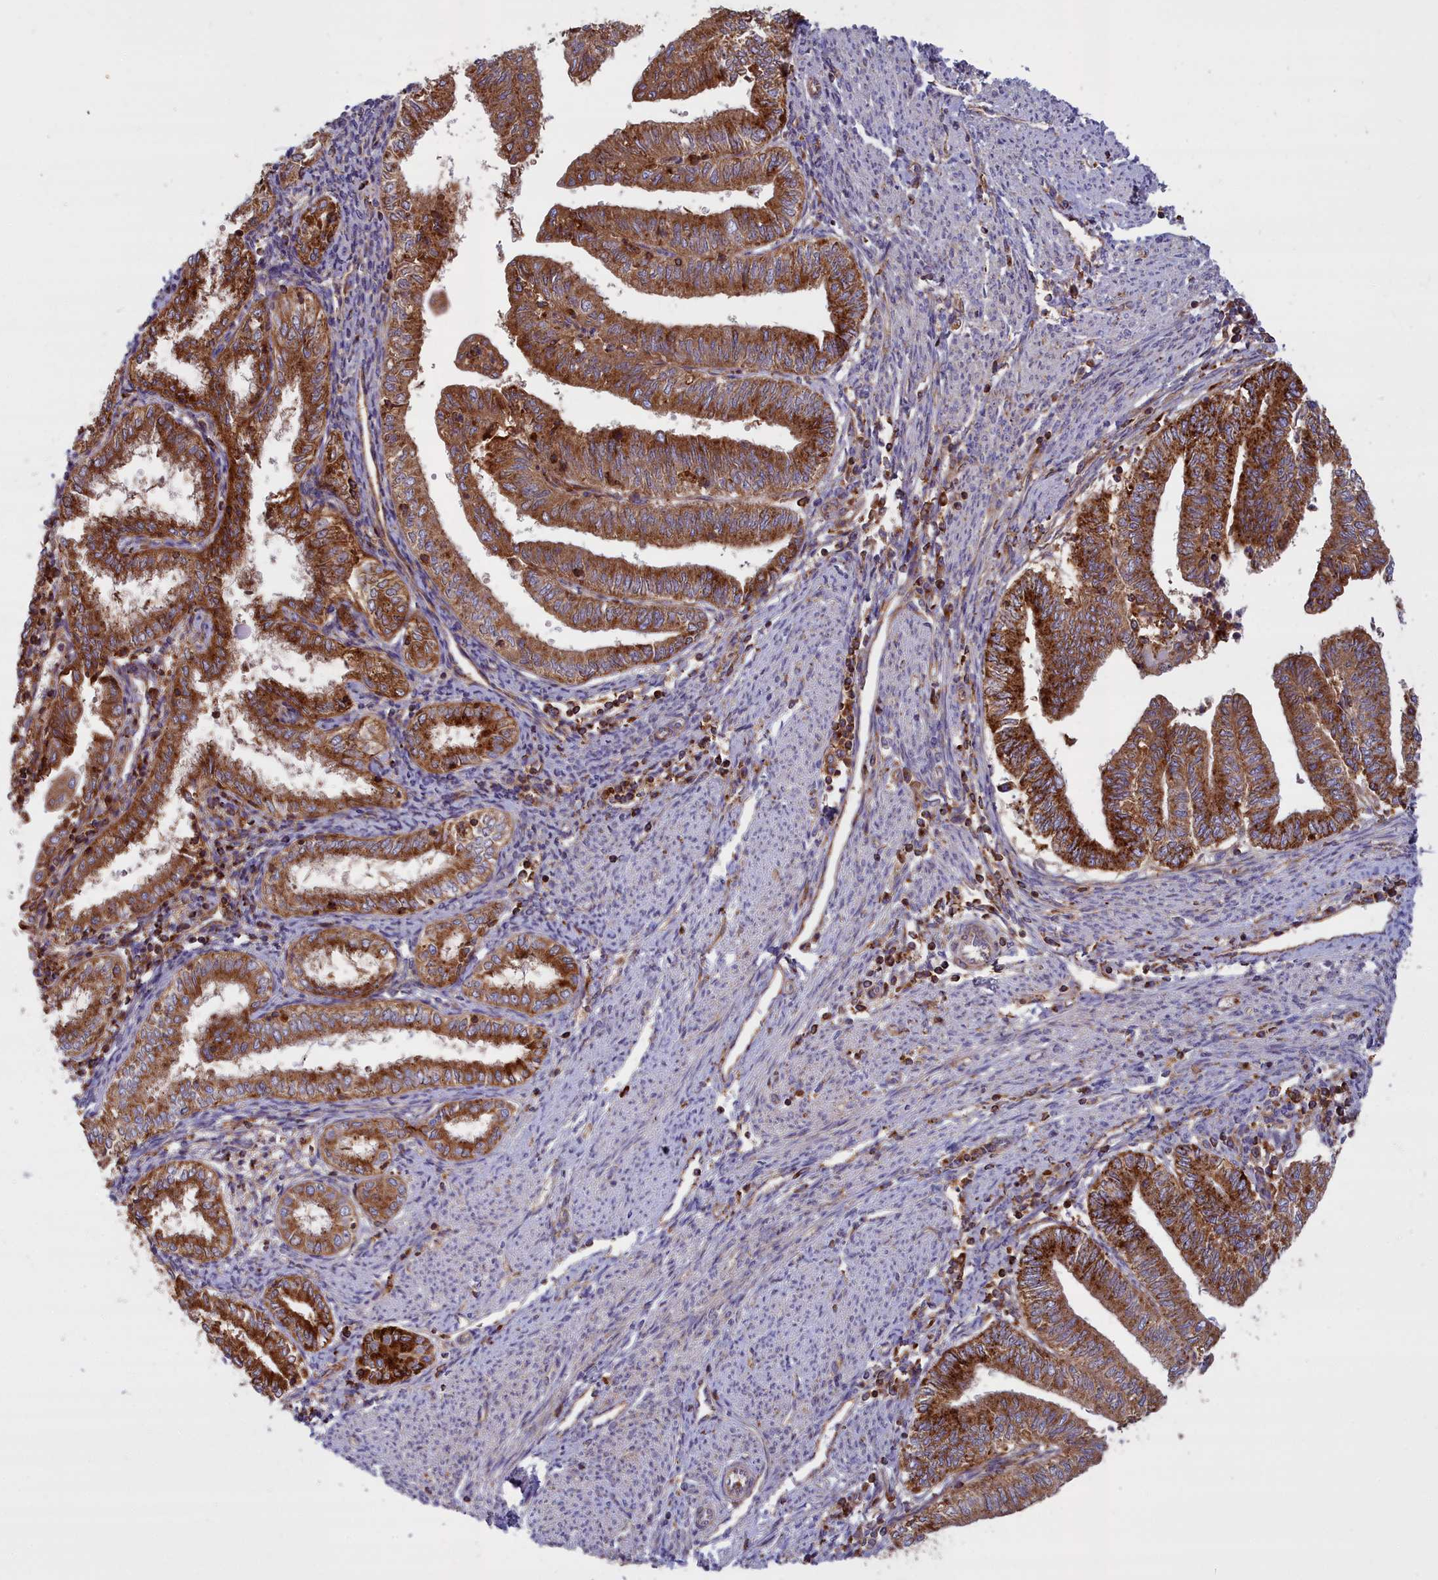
{"staining": {"intensity": "strong", "quantity": ">75%", "location": "cytoplasmic/membranous"}, "tissue": "endometrial cancer", "cell_type": "Tumor cells", "image_type": "cancer", "snomed": [{"axis": "morphology", "description": "Adenocarcinoma, NOS"}, {"axis": "topography", "description": "Endometrium"}], "caption": "Endometrial adenocarcinoma was stained to show a protein in brown. There is high levels of strong cytoplasmic/membranous expression in about >75% of tumor cells.", "gene": "LNPEP", "patient": {"sex": "female", "age": 66}}